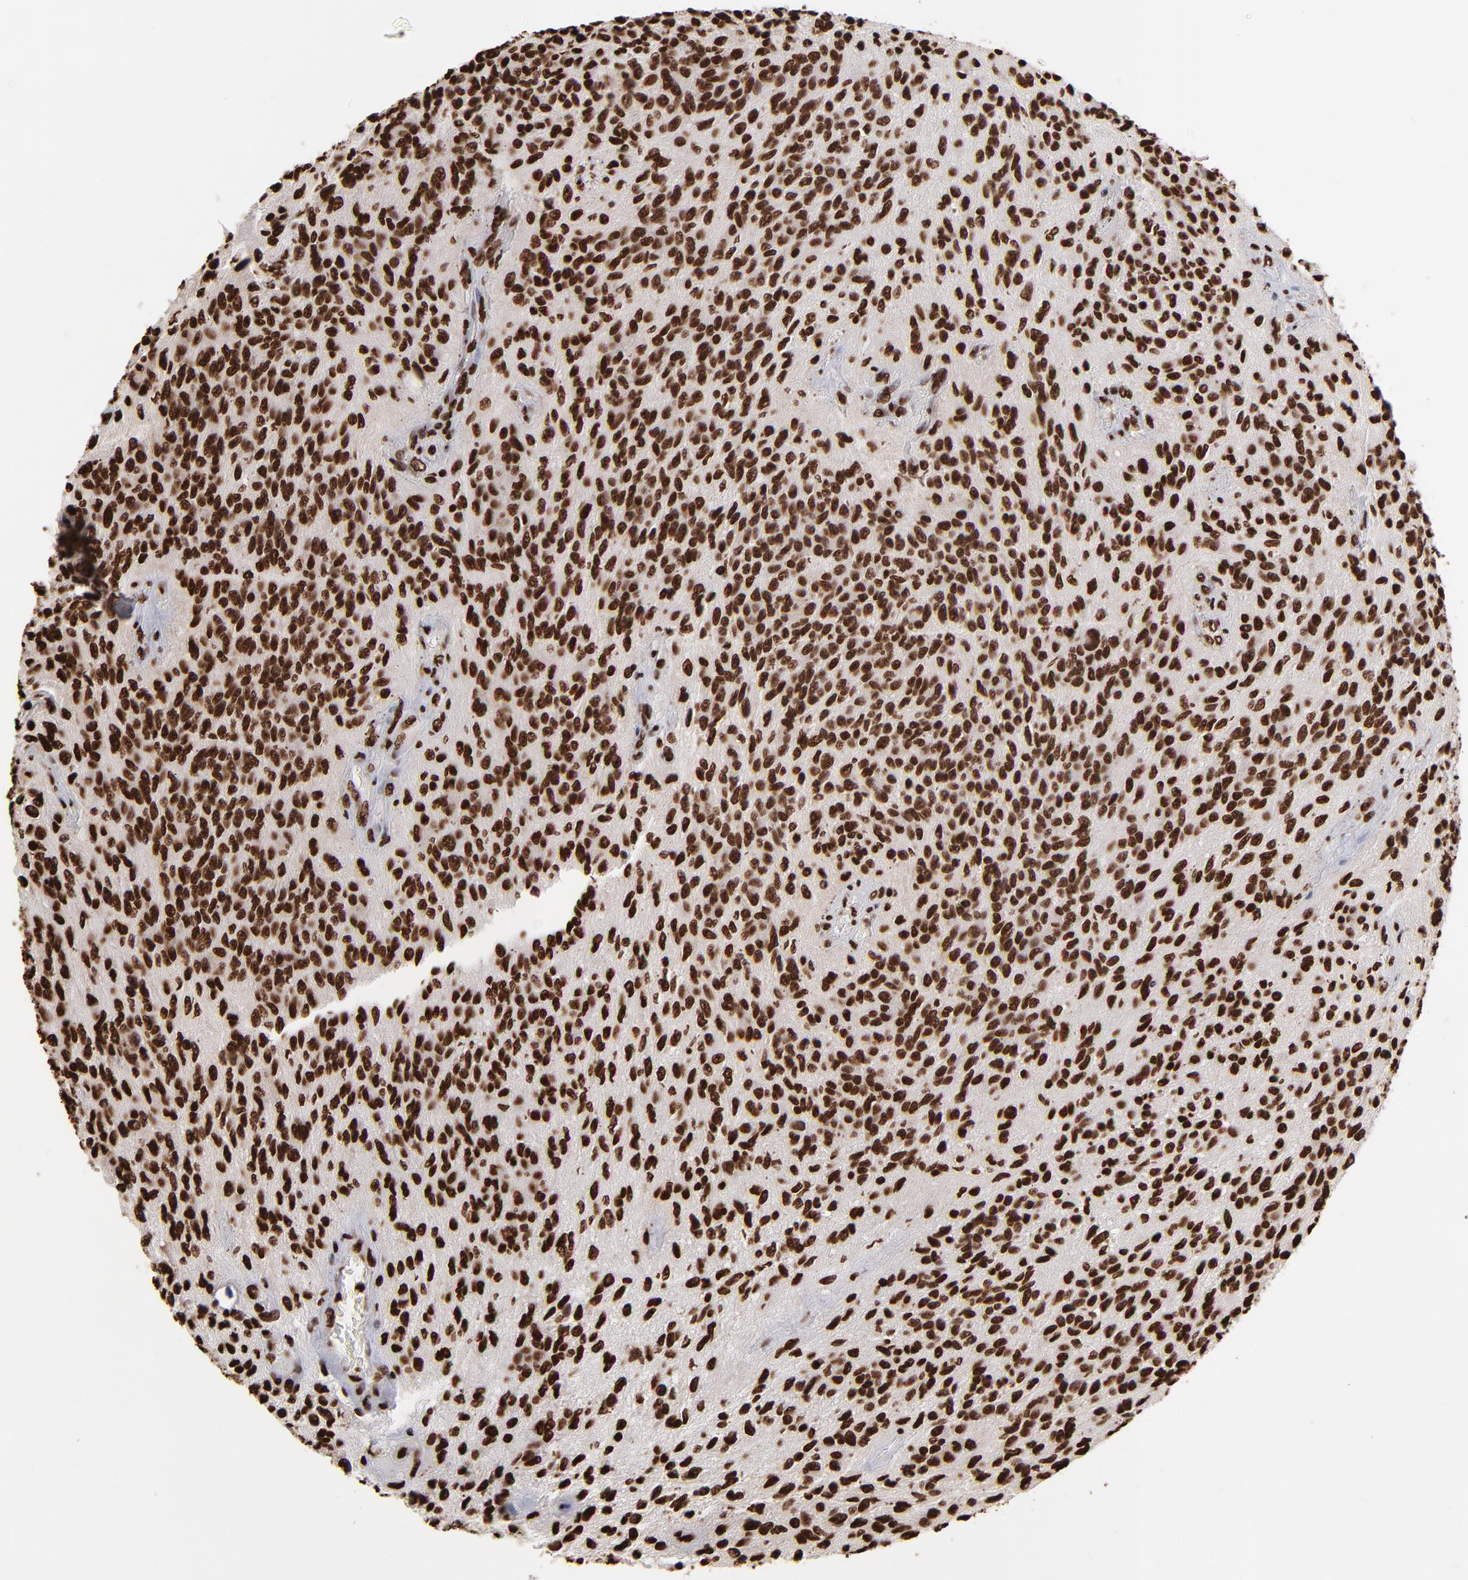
{"staining": {"intensity": "strong", "quantity": ">75%", "location": "nuclear"}, "tissue": "glioma", "cell_type": "Tumor cells", "image_type": "cancer", "snomed": [{"axis": "morphology", "description": "Glioma, malignant, Low grade"}, {"axis": "topography", "description": "Brain"}], "caption": "A high amount of strong nuclear positivity is appreciated in about >75% of tumor cells in low-grade glioma (malignant) tissue. (DAB (3,3'-diaminobenzidine) IHC with brightfield microscopy, high magnification).", "gene": "ZNF544", "patient": {"sex": "female", "age": 15}}